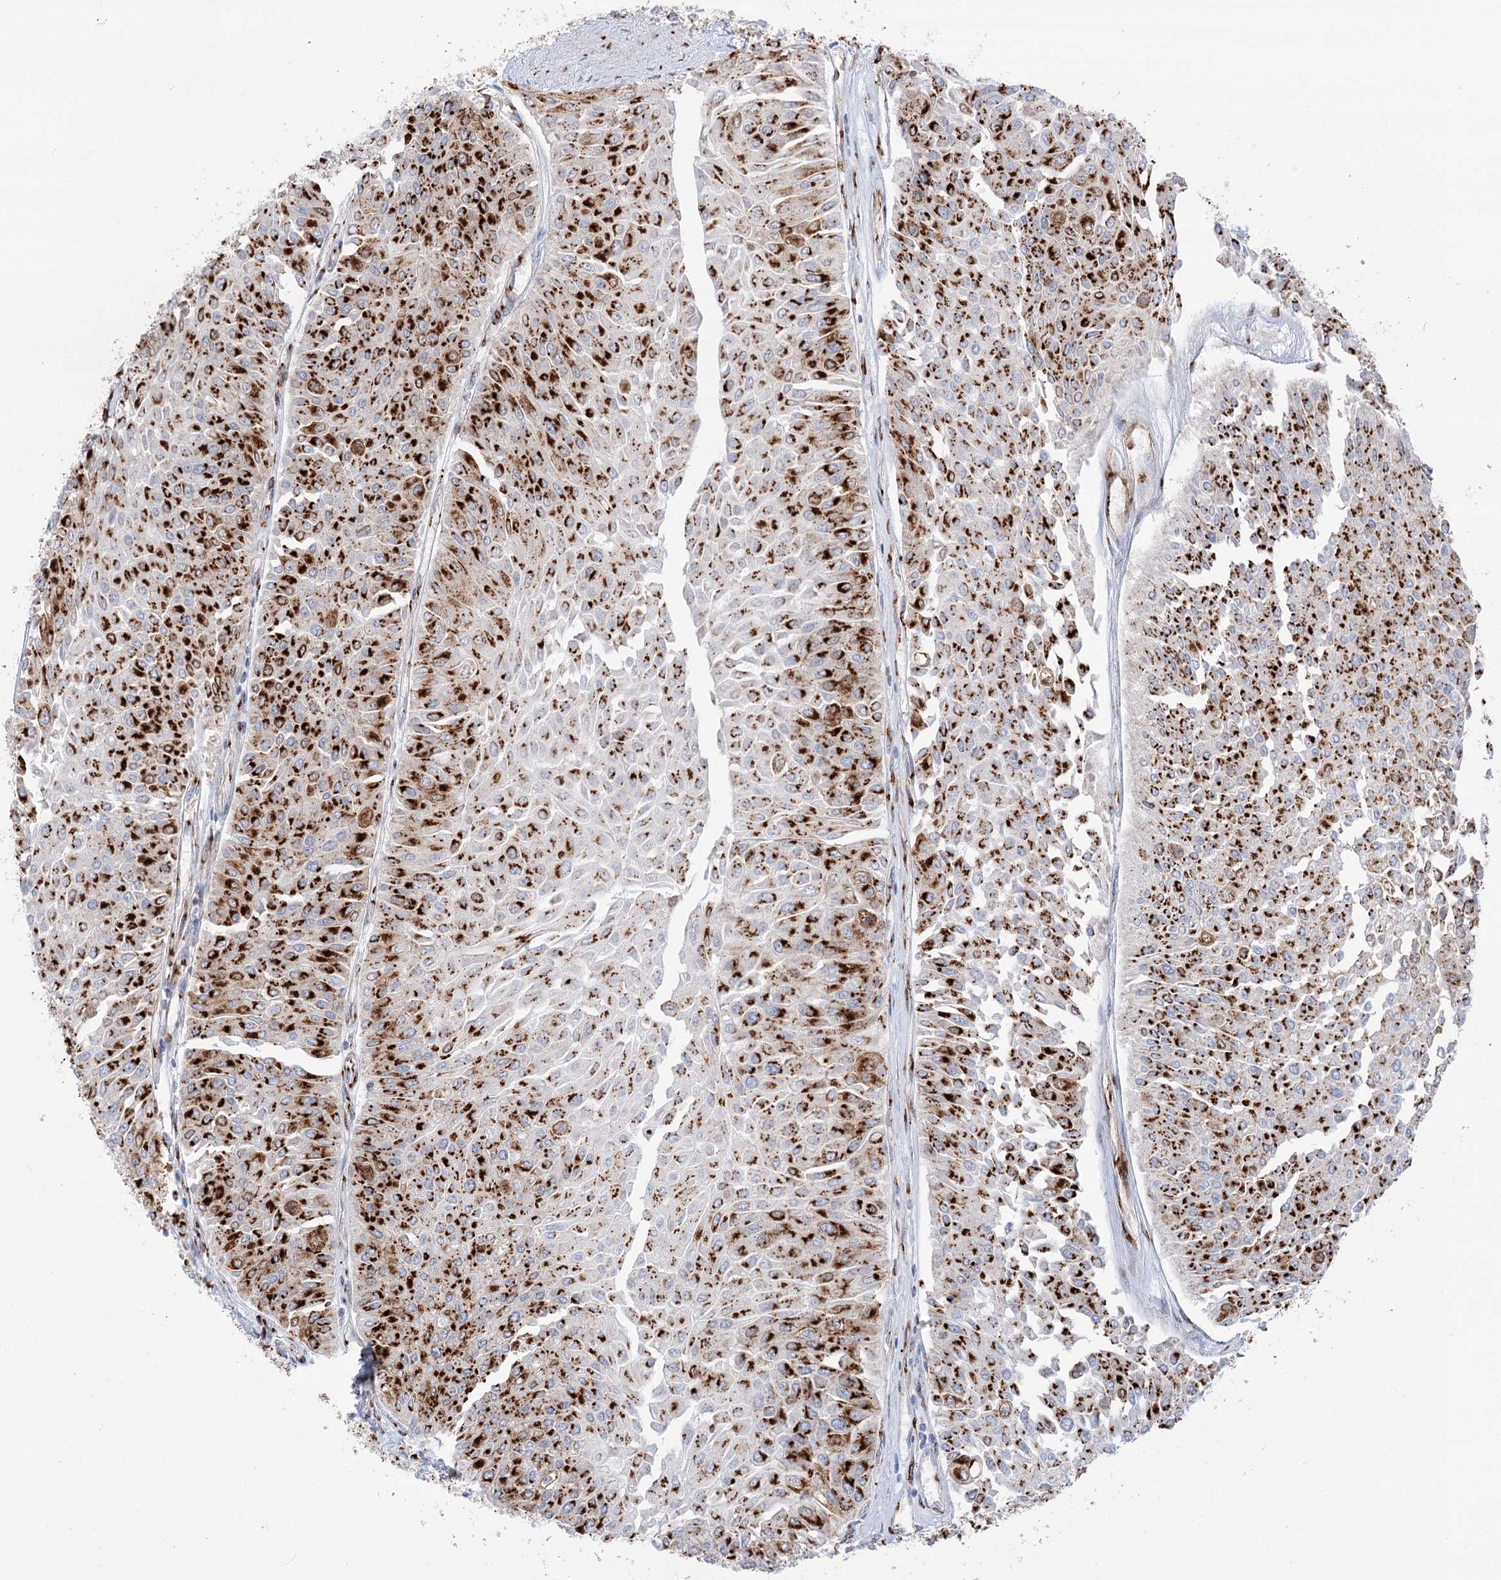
{"staining": {"intensity": "strong", "quantity": ">75%", "location": "cytoplasmic/membranous"}, "tissue": "urothelial cancer", "cell_type": "Tumor cells", "image_type": "cancer", "snomed": [{"axis": "morphology", "description": "Urothelial carcinoma, Low grade"}, {"axis": "topography", "description": "Urinary bladder"}], "caption": "Tumor cells reveal strong cytoplasmic/membranous expression in approximately >75% of cells in urothelial cancer. (DAB (3,3'-diaminobenzidine) IHC with brightfield microscopy, high magnification).", "gene": "TMEM165", "patient": {"sex": "male", "age": 67}}